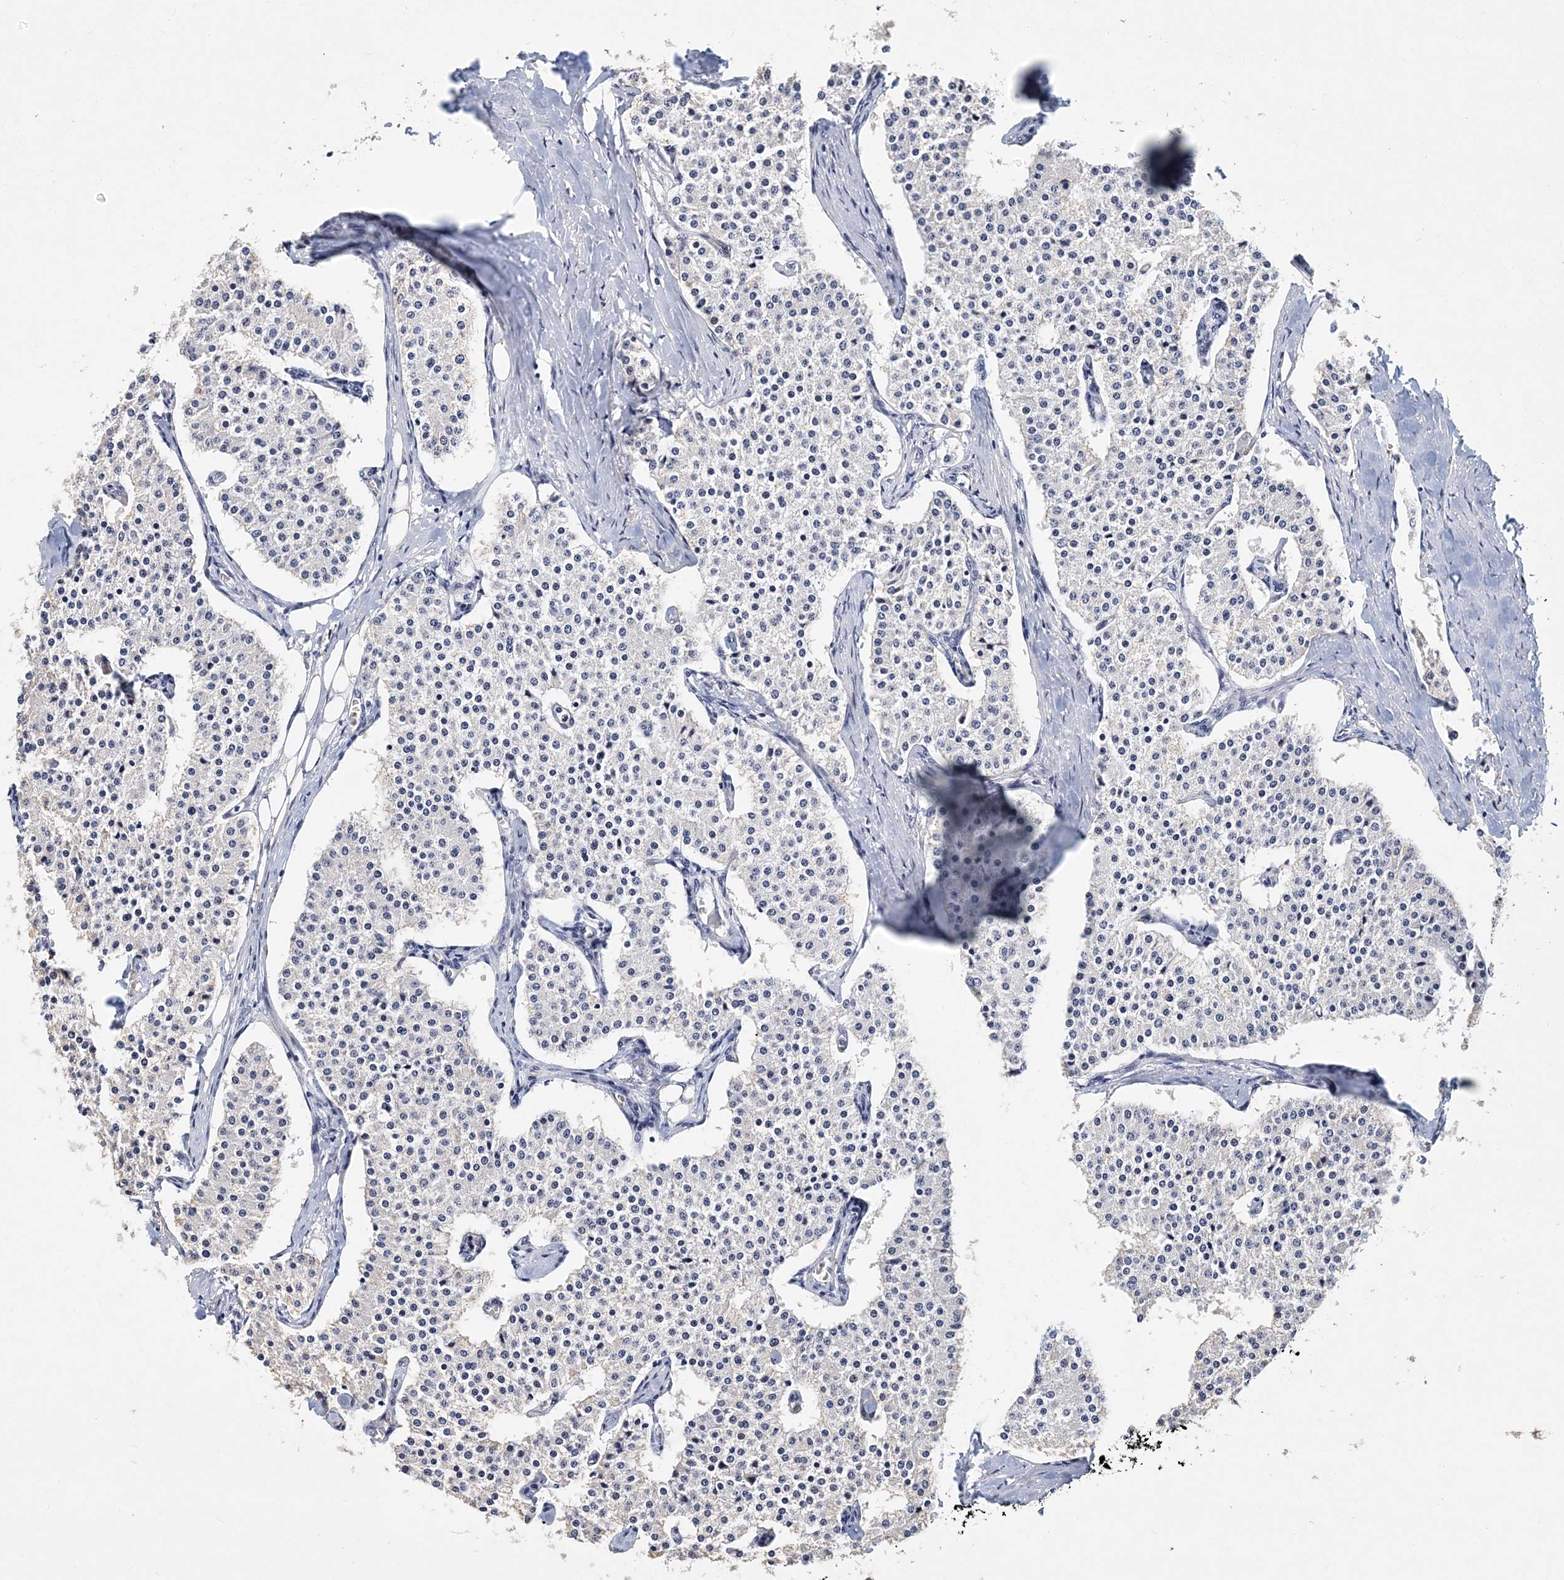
{"staining": {"intensity": "negative", "quantity": "none", "location": "none"}, "tissue": "carcinoid", "cell_type": "Tumor cells", "image_type": "cancer", "snomed": [{"axis": "morphology", "description": "Carcinoid, malignant, NOS"}, {"axis": "topography", "description": "Colon"}], "caption": "Carcinoid was stained to show a protein in brown. There is no significant staining in tumor cells.", "gene": "ITGA2B", "patient": {"sex": "female", "age": 52}}